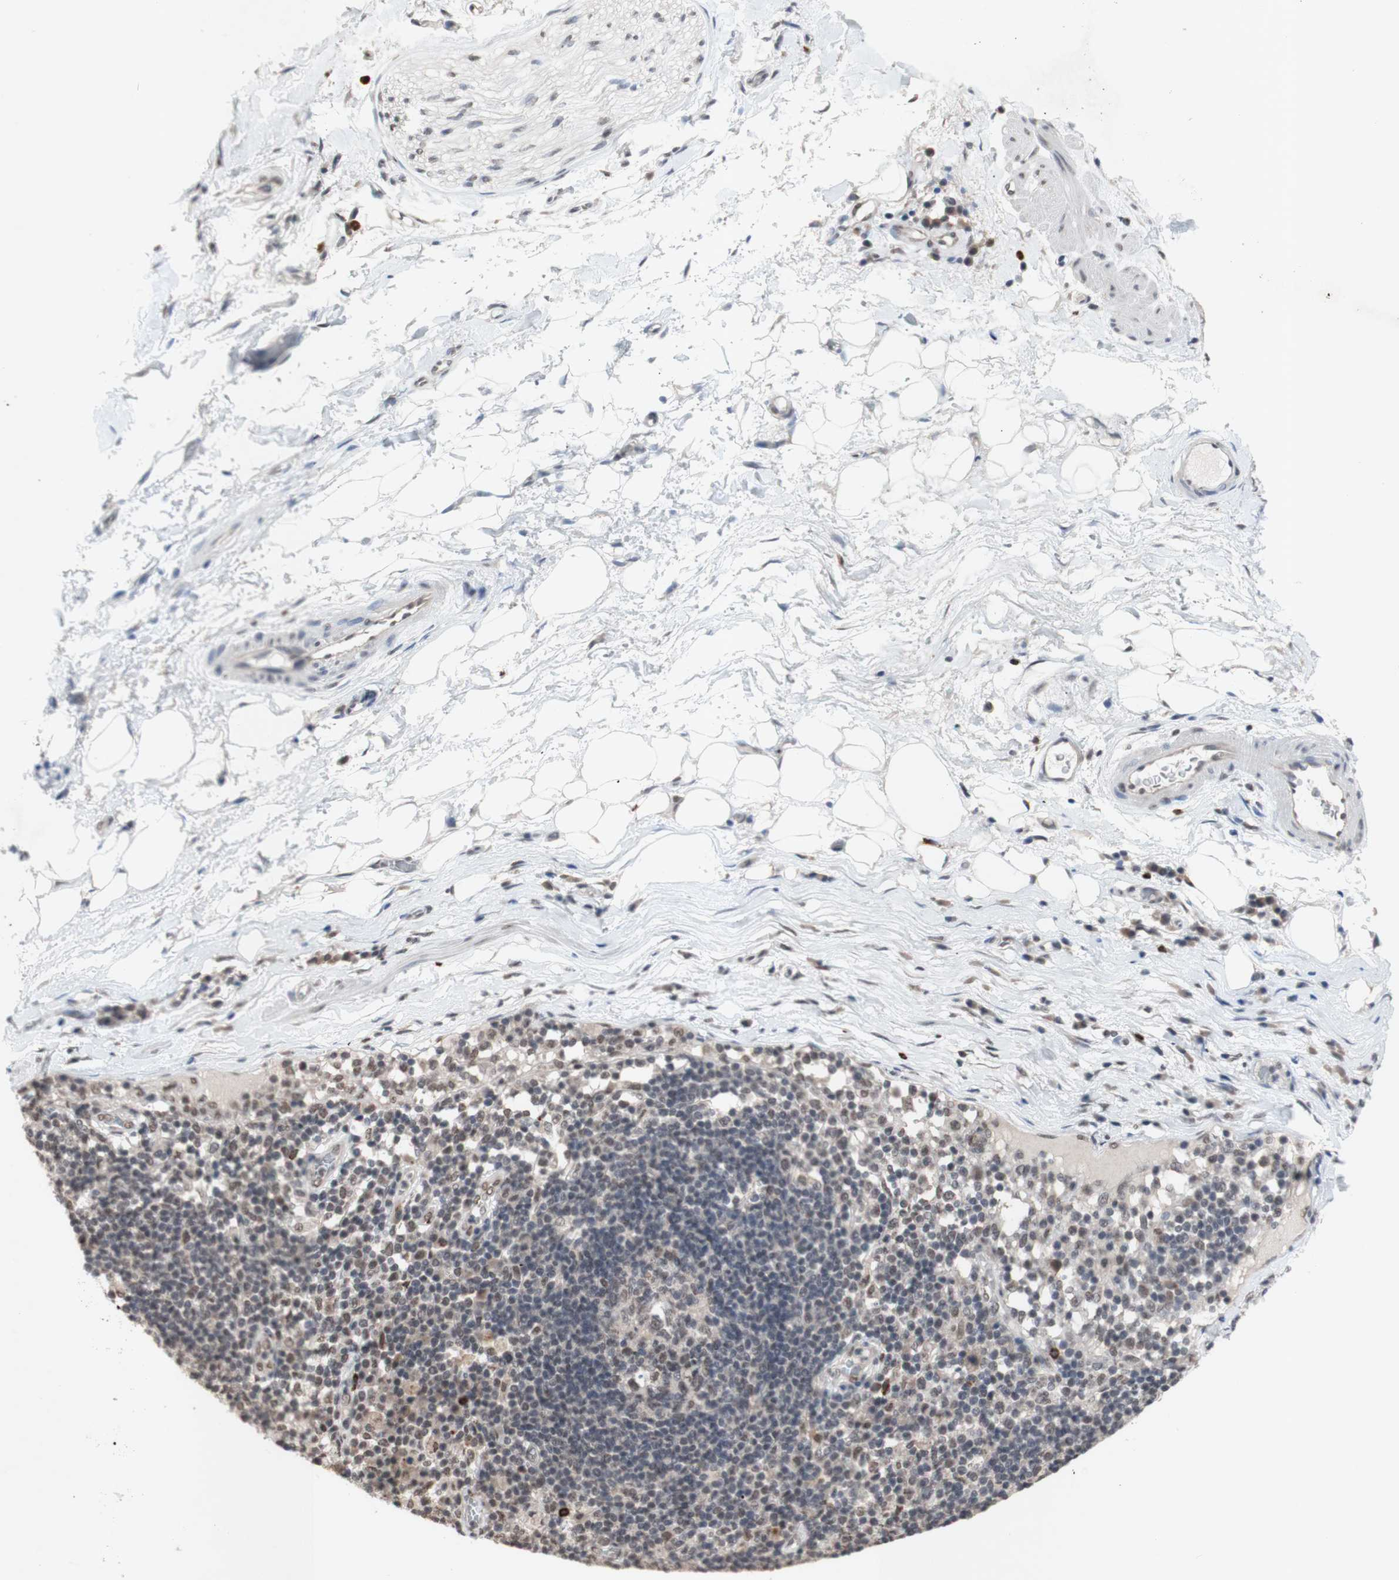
{"staining": {"intensity": "weak", "quantity": ">75%", "location": "nuclear"}, "tissue": "adipose tissue", "cell_type": "Adipocytes", "image_type": "normal", "snomed": [{"axis": "morphology", "description": "Normal tissue, NOS"}, {"axis": "morphology", "description": "Adenocarcinoma, NOS"}, {"axis": "topography", "description": "Esophagus"}], "caption": "Immunohistochemical staining of unremarkable human adipose tissue shows low levels of weak nuclear staining in approximately >75% of adipocytes.", "gene": "SFPQ", "patient": {"sex": "male", "age": 62}}